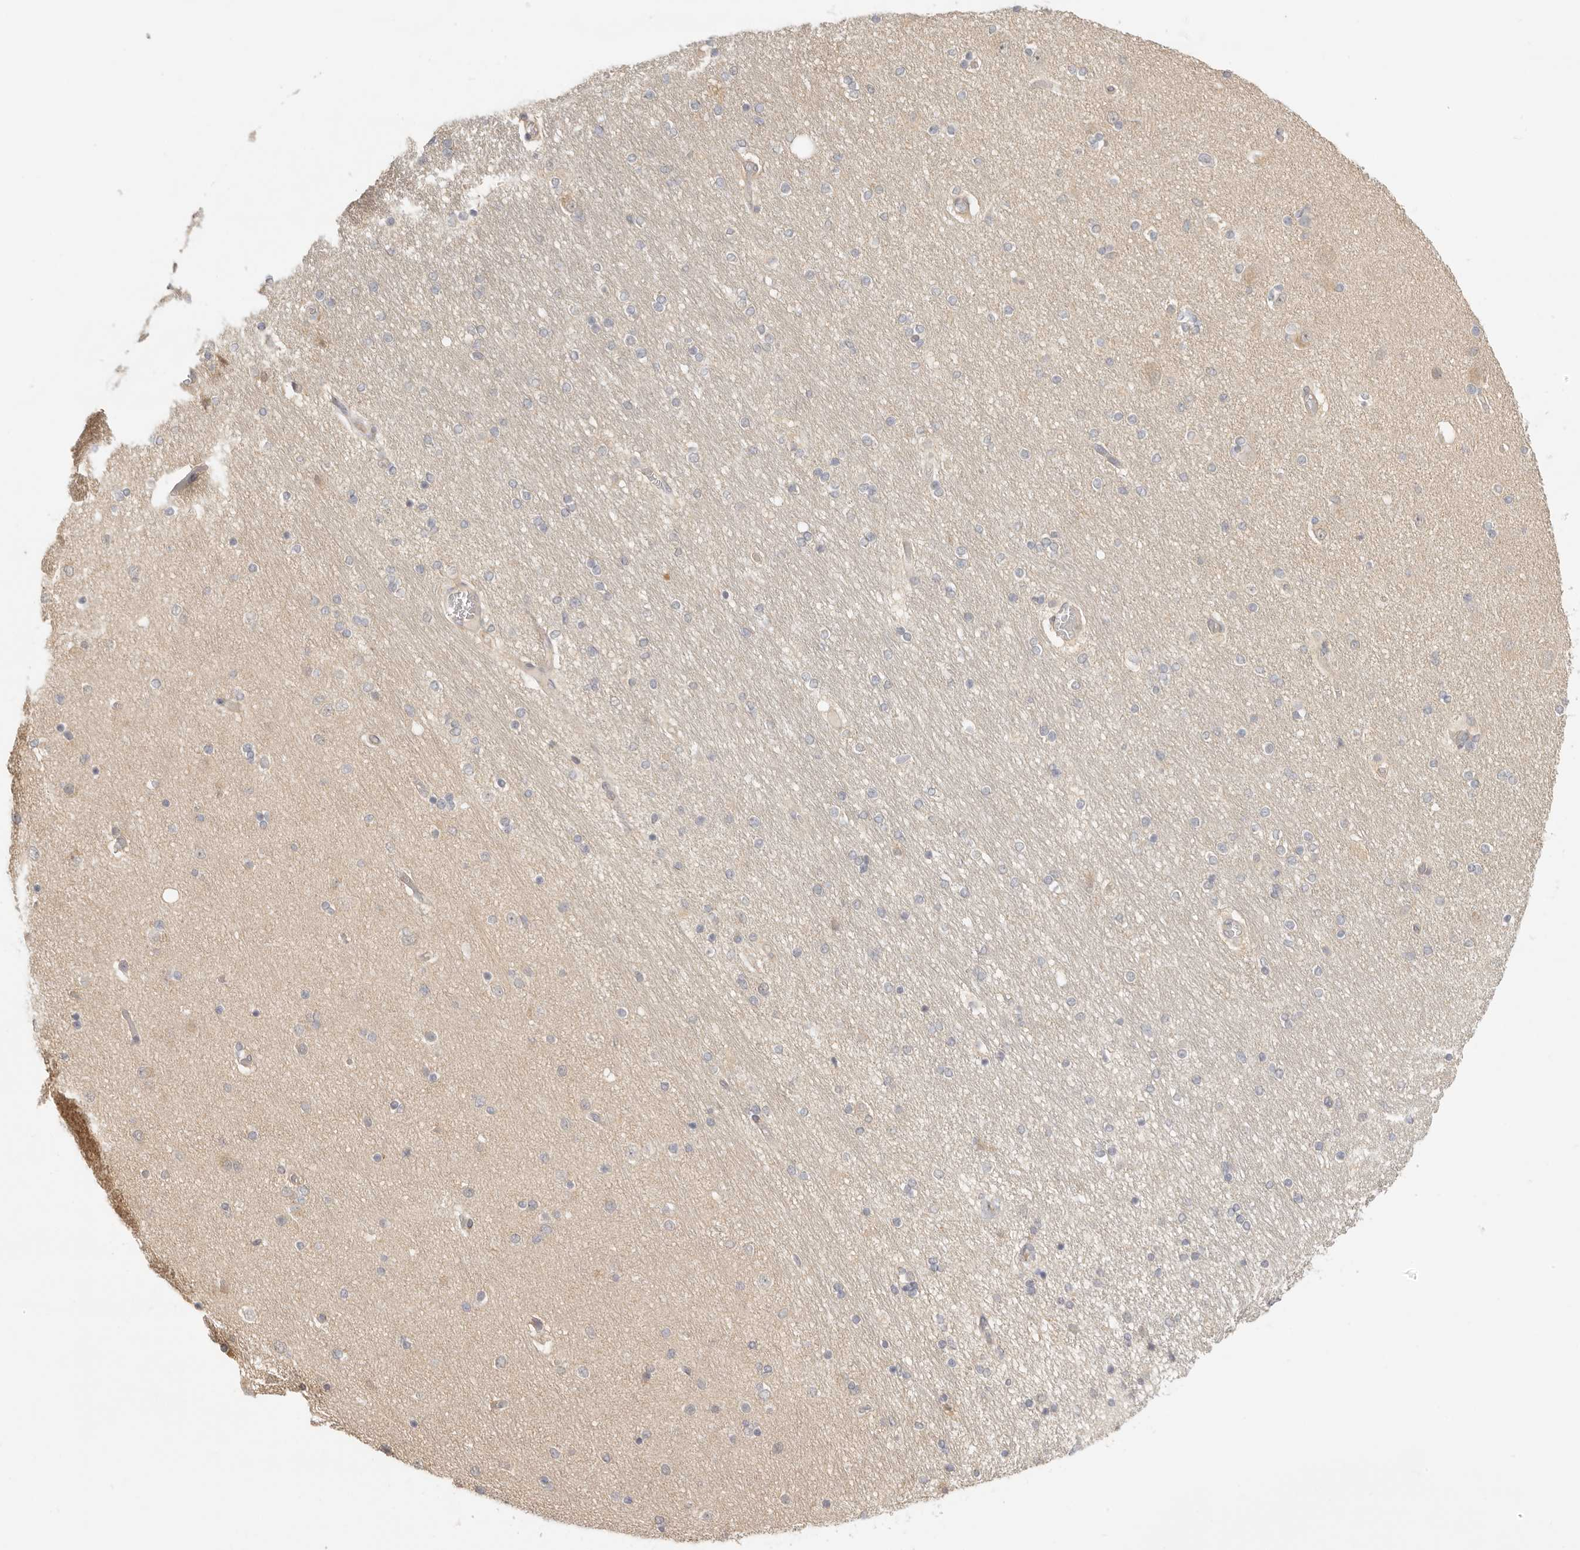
{"staining": {"intensity": "negative", "quantity": "none", "location": "none"}, "tissue": "hippocampus", "cell_type": "Glial cells", "image_type": "normal", "snomed": [{"axis": "morphology", "description": "Normal tissue, NOS"}, {"axis": "topography", "description": "Hippocampus"}], "caption": "High power microscopy photomicrograph of an immunohistochemistry (IHC) photomicrograph of unremarkable hippocampus, revealing no significant positivity in glial cells. Nuclei are stained in blue.", "gene": "AHDC1", "patient": {"sex": "female", "age": 54}}